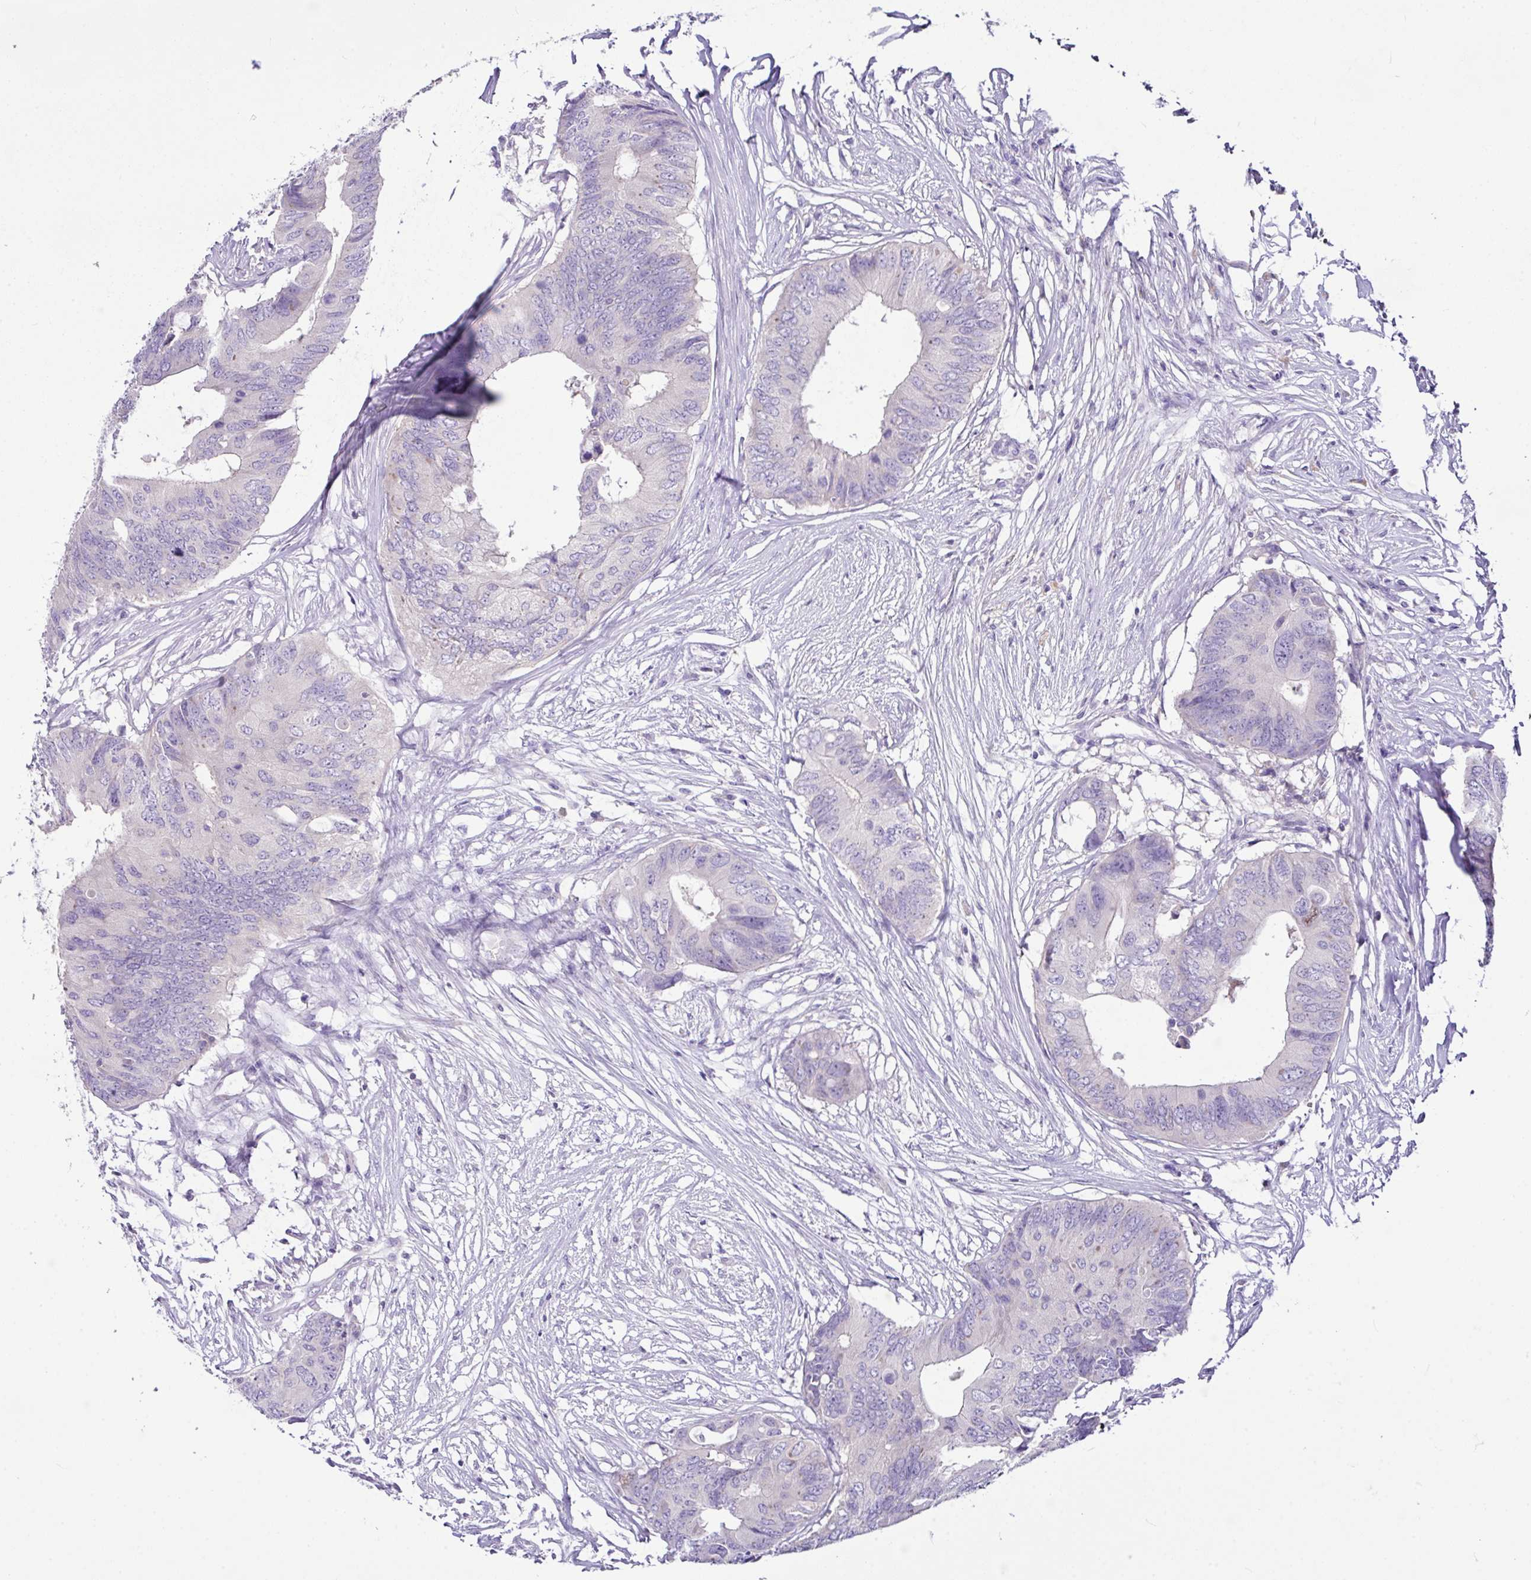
{"staining": {"intensity": "negative", "quantity": "none", "location": "none"}, "tissue": "colorectal cancer", "cell_type": "Tumor cells", "image_type": "cancer", "snomed": [{"axis": "morphology", "description": "Adenocarcinoma, NOS"}, {"axis": "topography", "description": "Colon"}], "caption": "Tumor cells show no significant positivity in adenocarcinoma (colorectal). Brightfield microscopy of immunohistochemistry stained with DAB (3,3'-diaminobenzidine) (brown) and hematoxylin (blue), captured at high magnification.", "gene": "D2HGDH", "patient": {"sex": "male", "age": 71}}